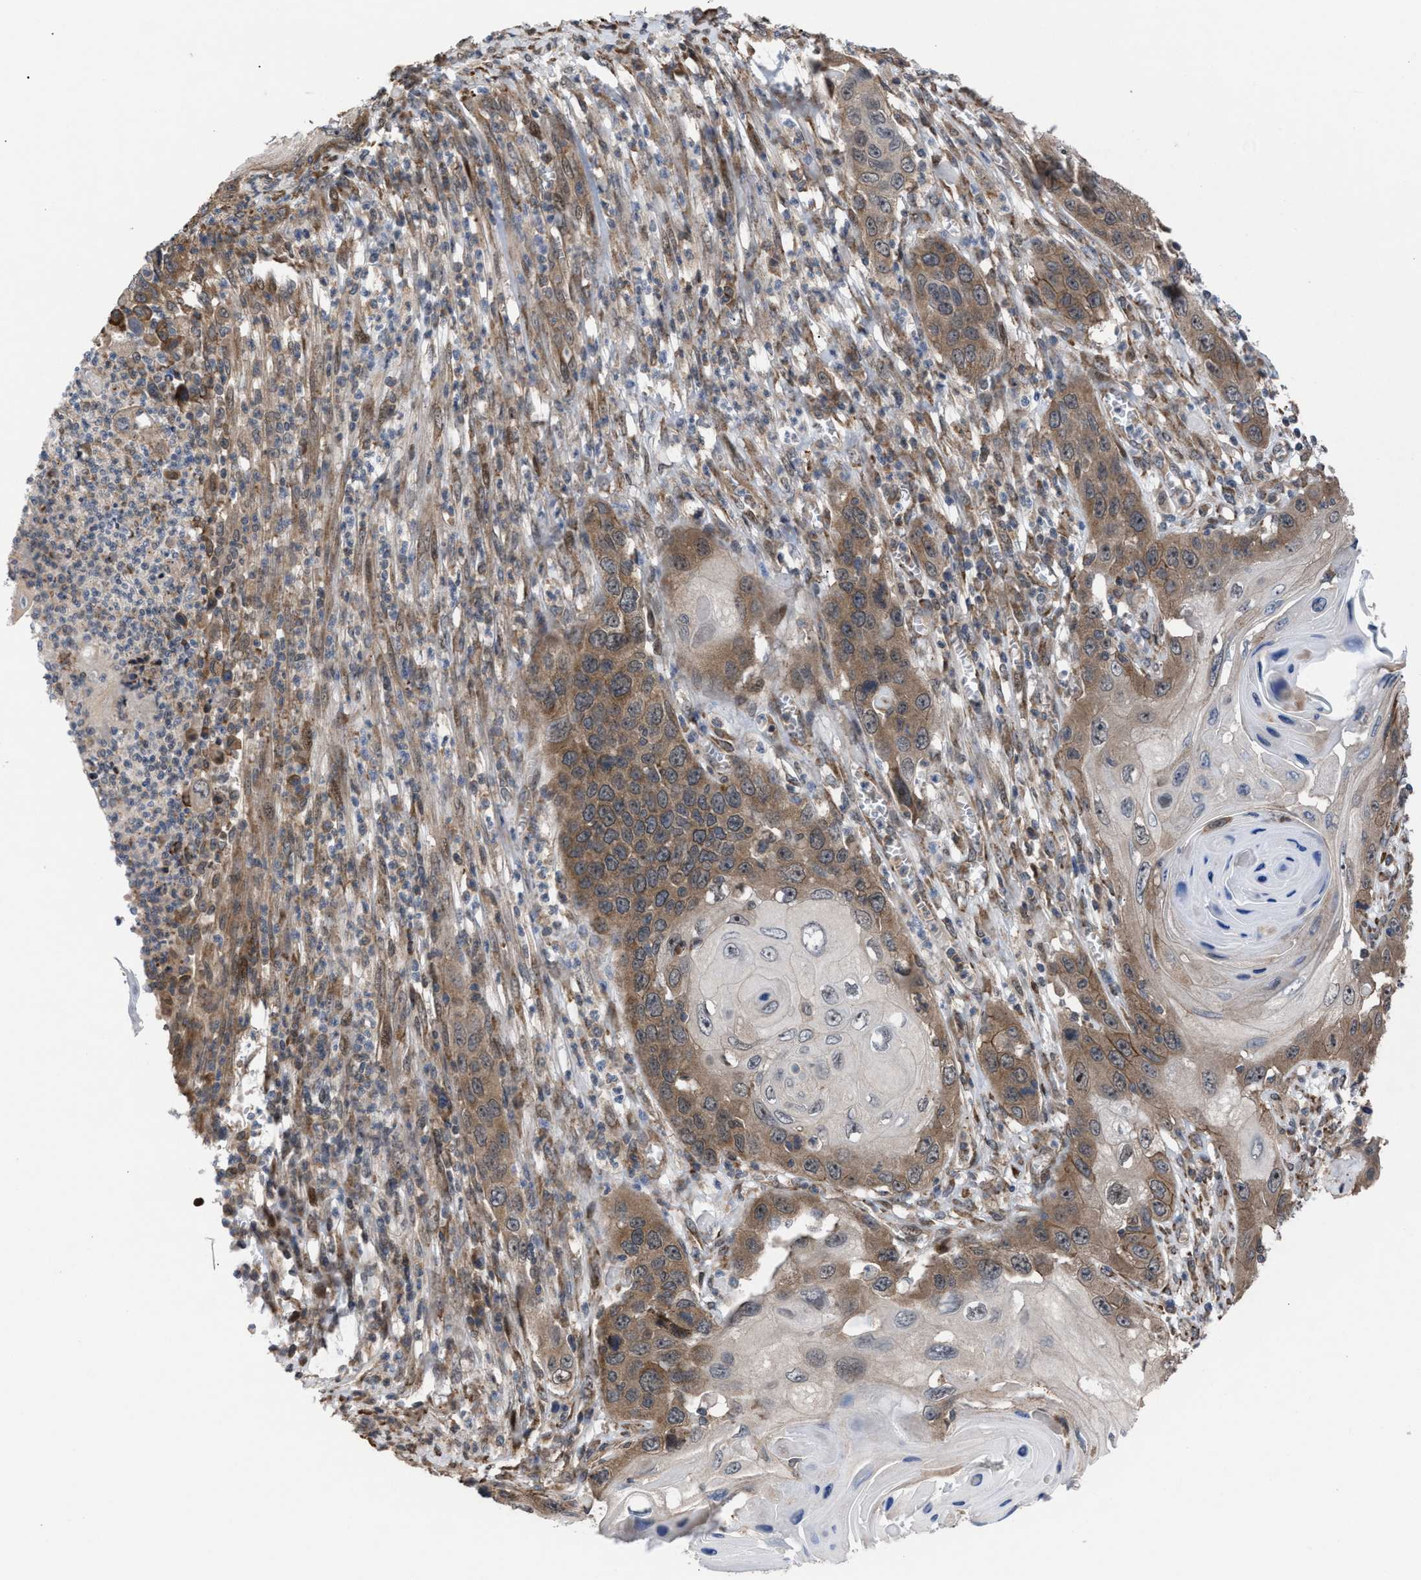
{"staining": {"intensity": "moderate", "quantity": ">75%", "location": "cytoplasmic/membranous"}, "tissue": "skin cancer", "cell_type": "Tumor cells", "image_type": "cancer", "snomed": [{"axis": "morphology", "description": "Squamous cell carcinoma, NOS"}, {"axis": "topography", "description": "Skin"}], "caption": "Skin squamous cell carcinoma stained for a protein (brown) exhibits moderate cytoplasmic/membranous positive positivity in approximately >75% of tumor cells.", "gene": "TP53BP2", "patient": {"sex": "male", "age": 55}}